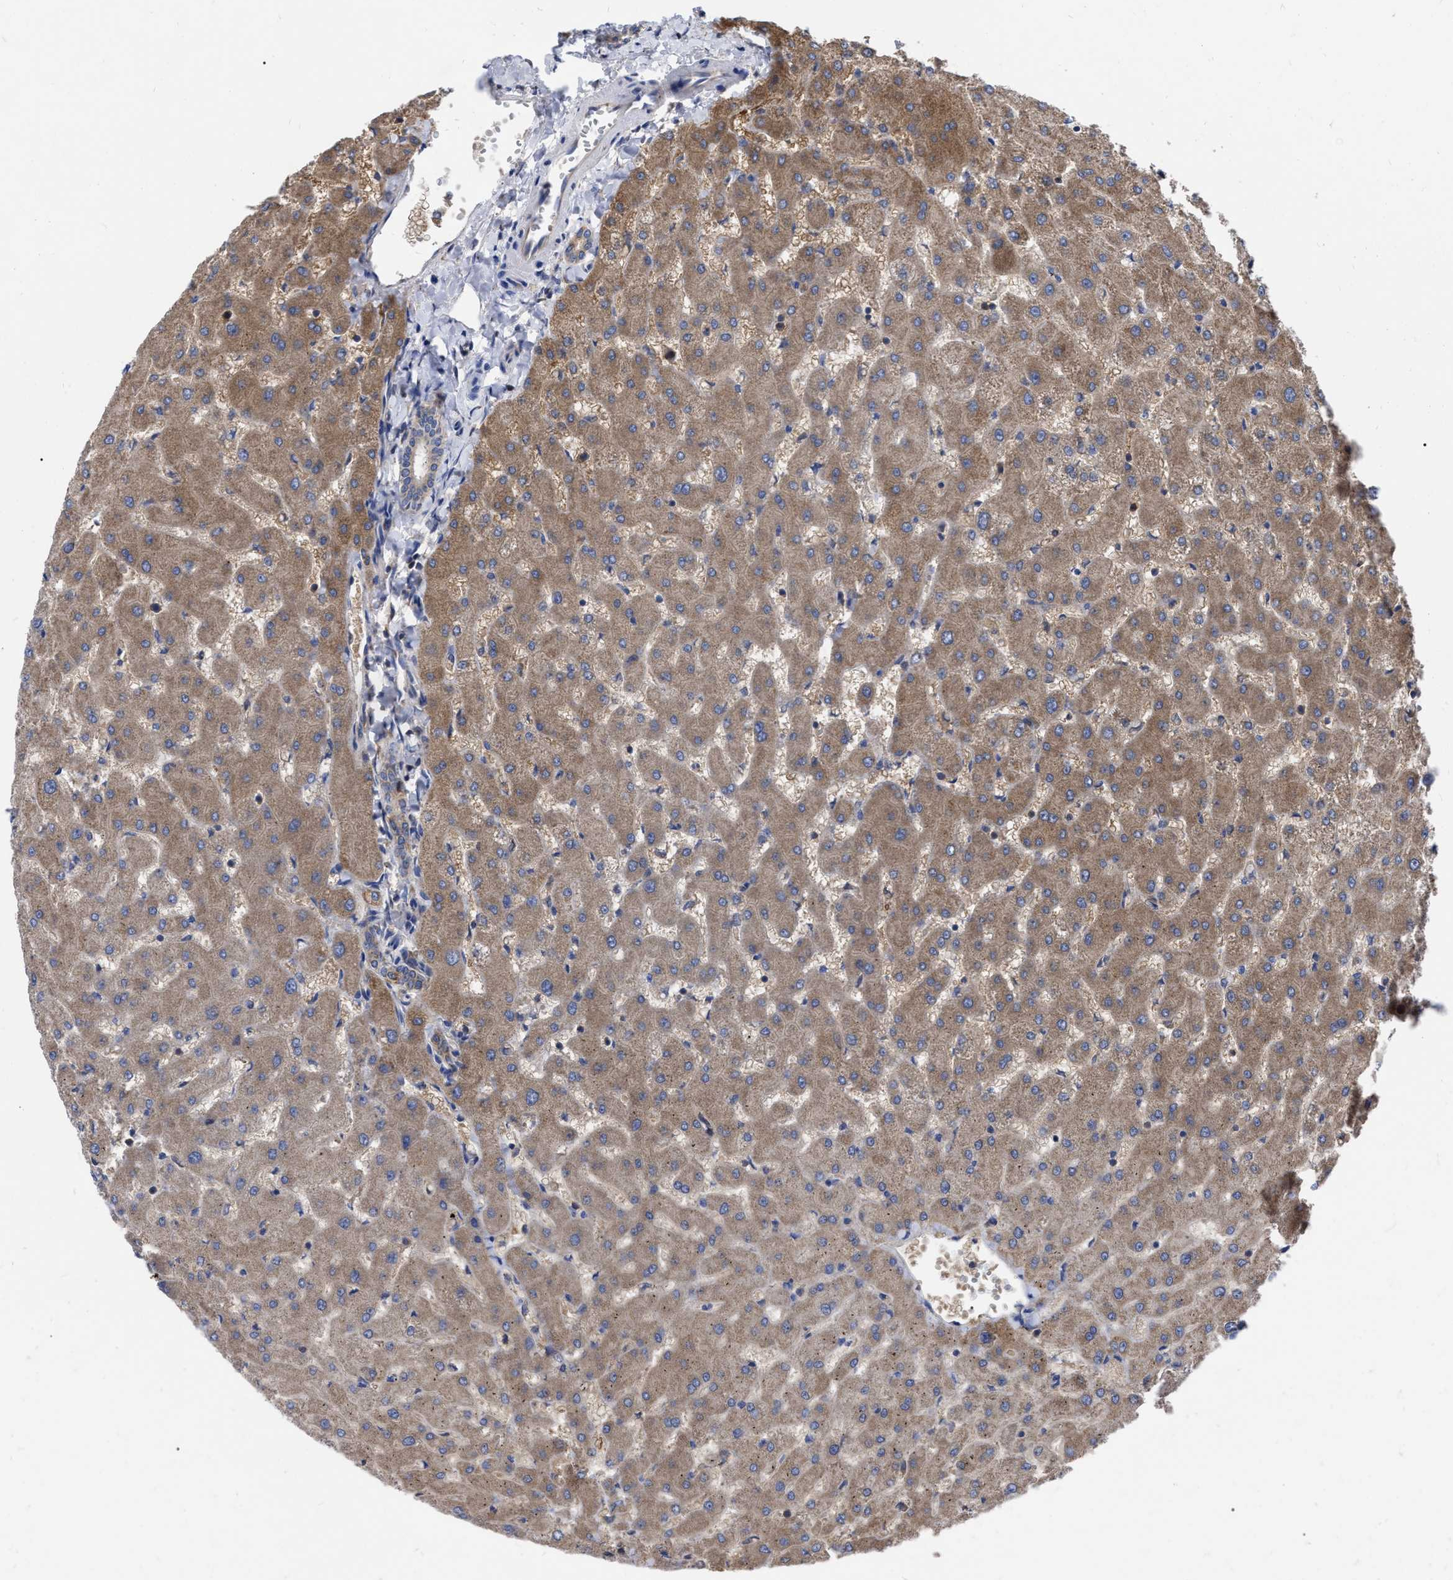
{"staining": {"intensity": "weak", "quantity": ">75%", "location": "cytoplasmic/membranous"}, "tissue": "liver", "cell_type": "Cholangiocytes", "image_type": "normal", "snomed": [{"axis": "morphology", "description": "Normal tissue, NOS"}, {"axis": "topography", "description": "Liver"}], "caption": "The image displays staining of unremarkable liver, revealing weak cytoplasmic/membranous protein staining (brown color) within cholangiocytes.", "gene": "CDKN2C", "patient": {"sex": "female", "age": 63}}